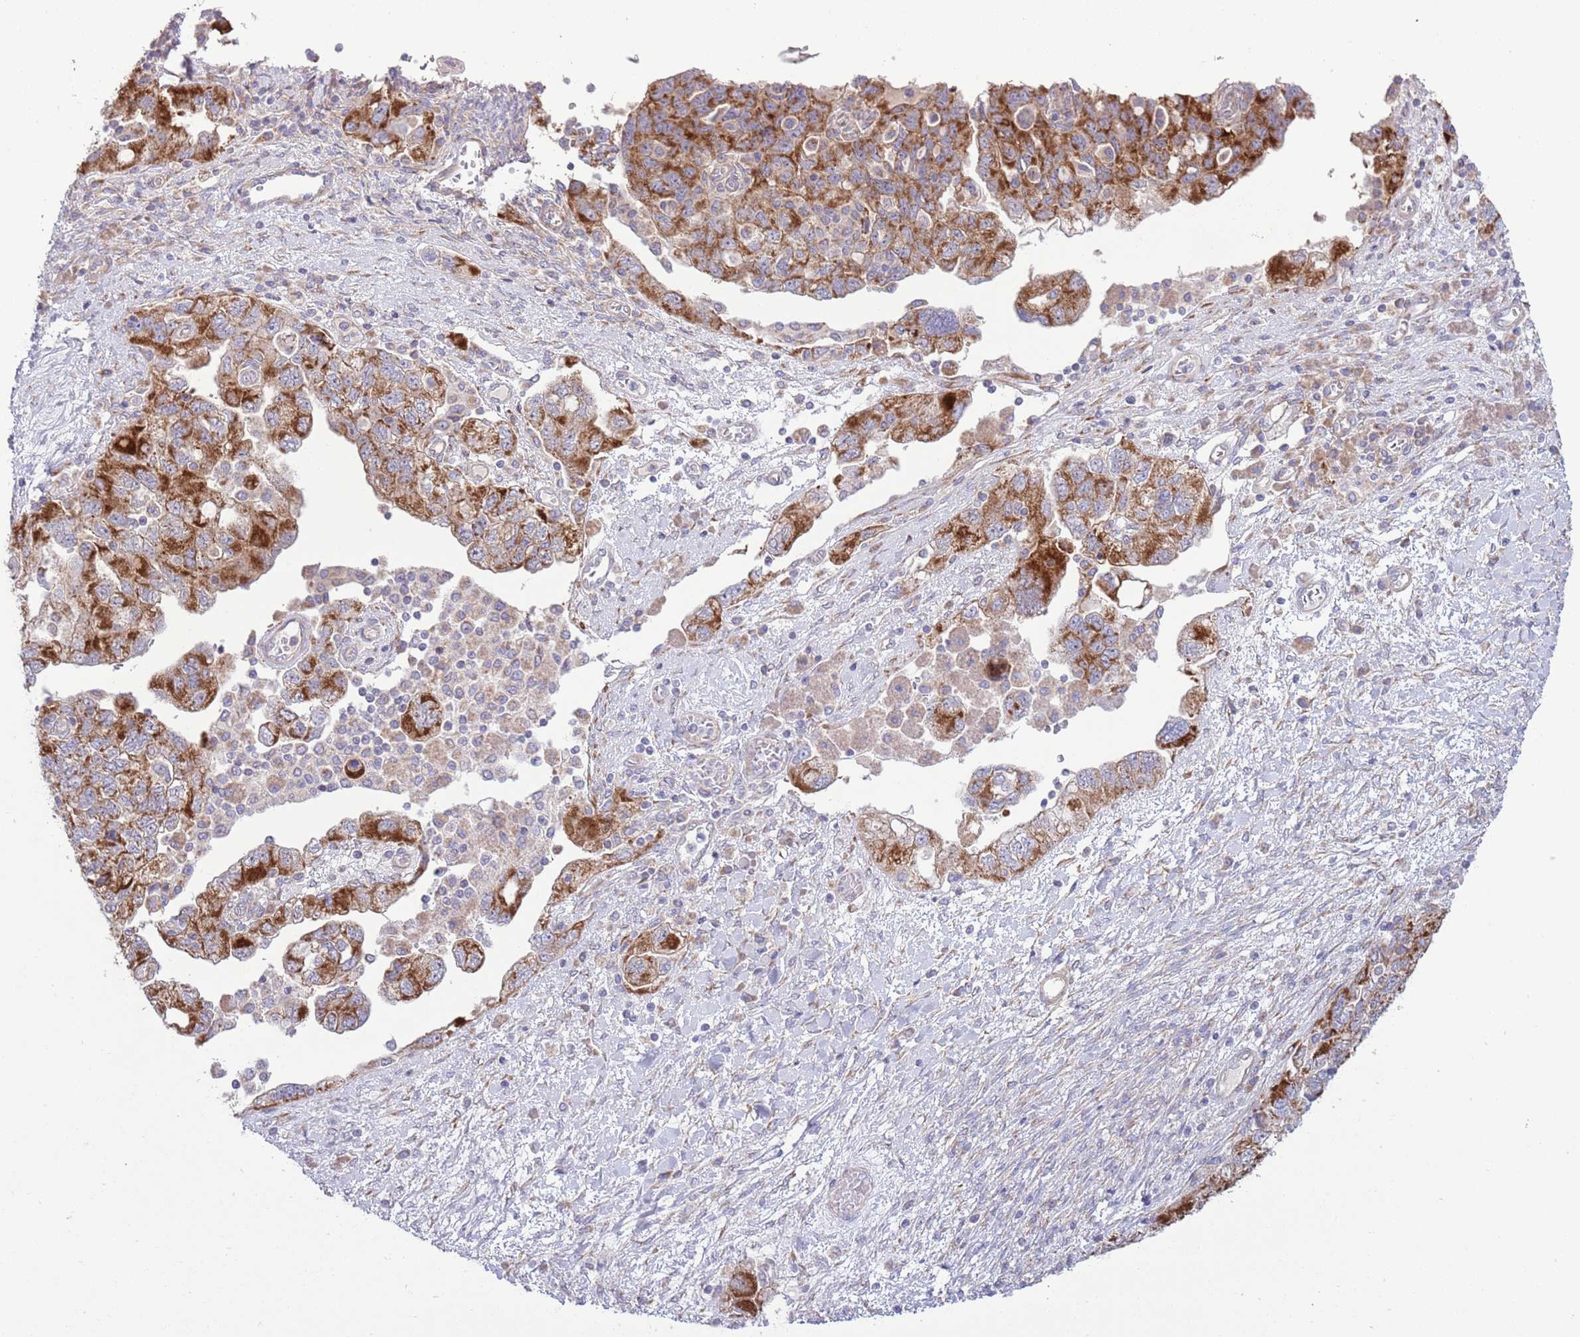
{"staining": {"intensity": "strong", "quantity": ">75%", "location": "cytoplasmic/membranous"}, "tissue": "ovarian cancer", "cell_type": "Tumor cells", "image_type": "cancer", "snomed": [{"axis": "morphology", "description": "Carcinoma, NOS"}, {"axis": "morphology", "description": "Cystadenocarcinoma, serous, NOS"}, {"axis": "topography", "description": "Ovary"}], "caption": "Strong cytoplasmic/membranous expression is seen in about >75% of tumor cells in ovarian cancer. The protein is shown in brown color, while the nuclei are stained blue.", "gene": "TOMM5", "patient": {"sex": "female", "age": 69}}